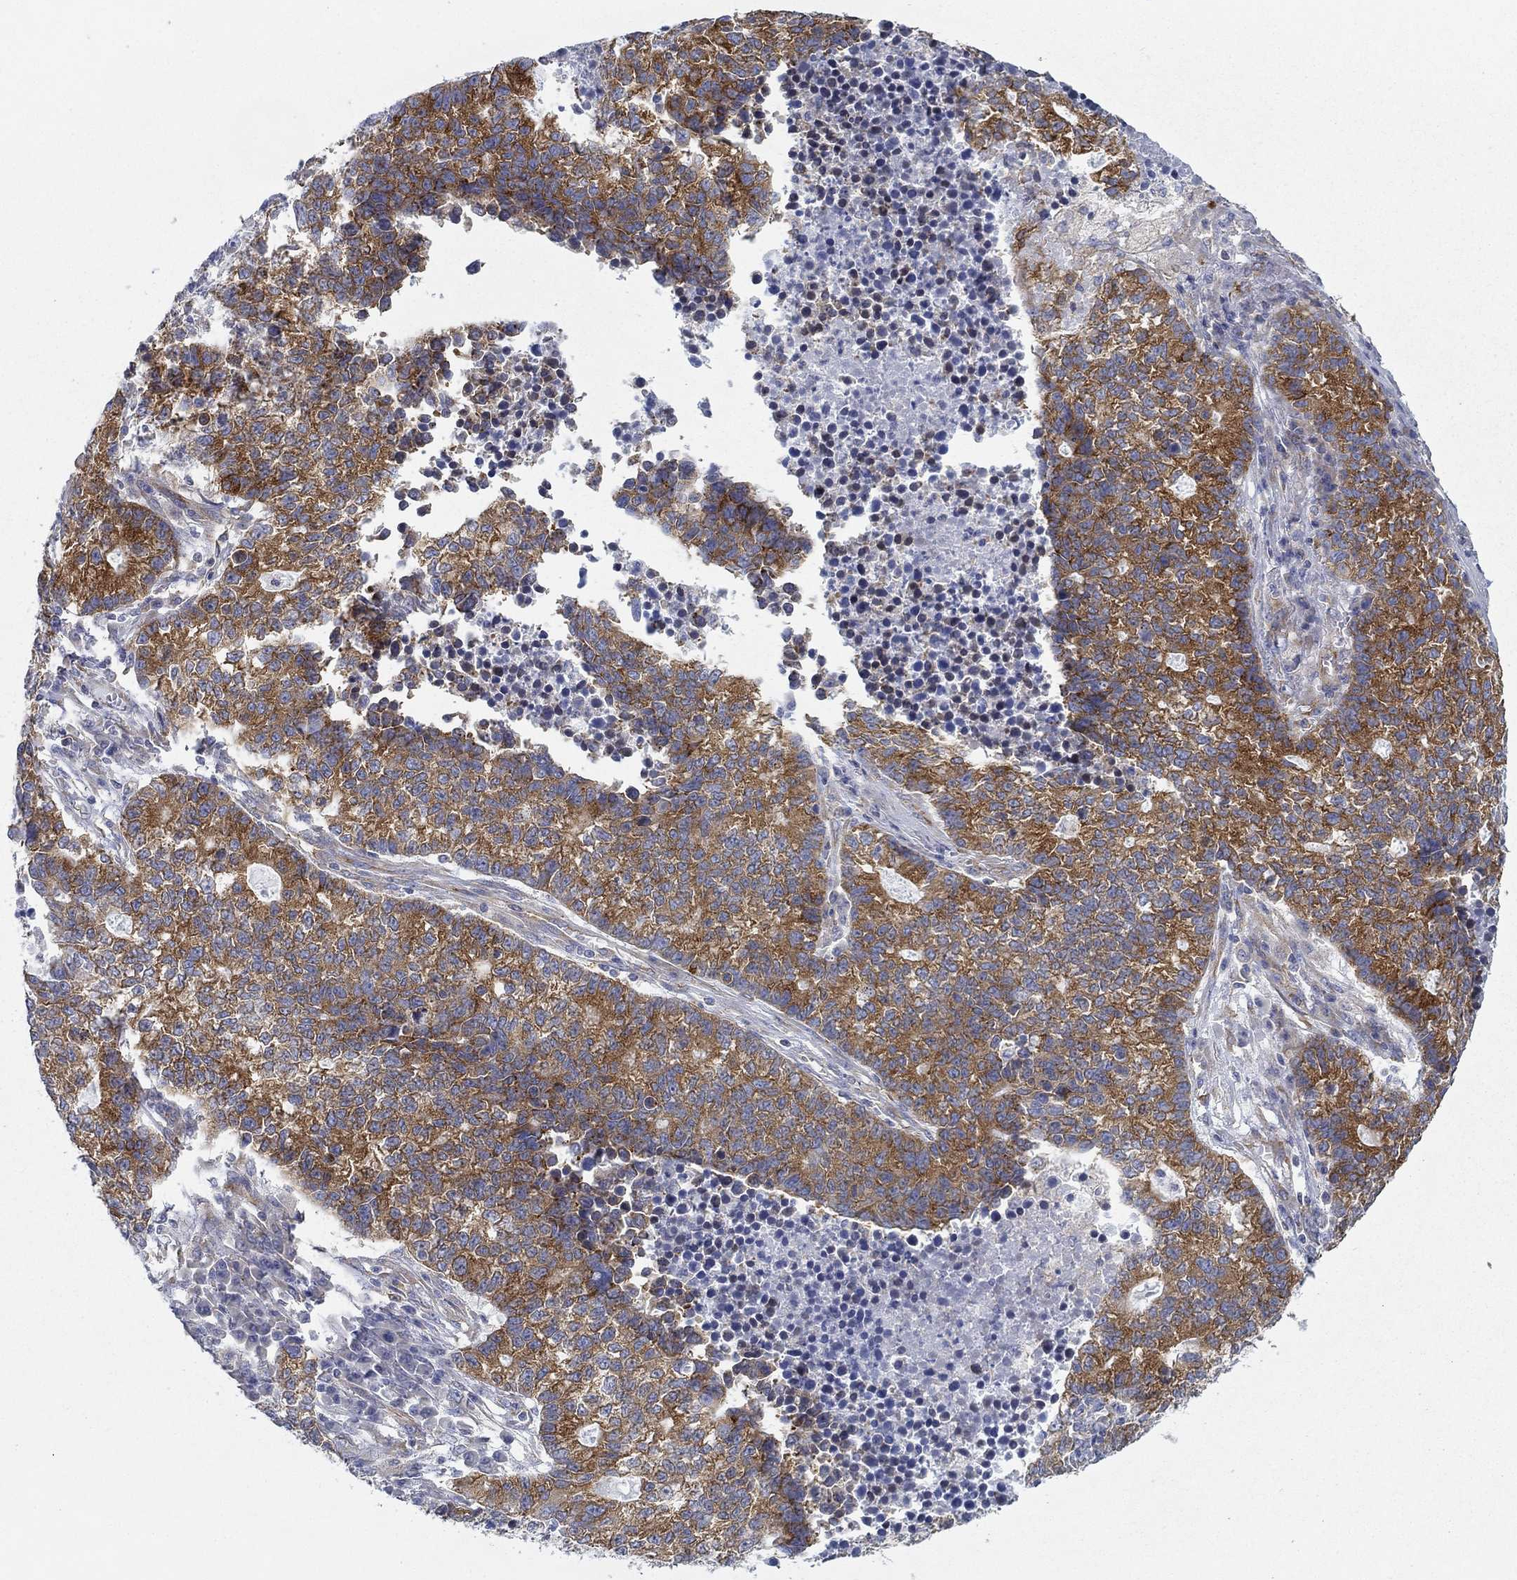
{"staining": {"intensity": "strong", "quantity": "25%-75%", "location": "cytoplasmic/membranous"}, "tissue": "lung cancer", "cell_type": "Tumor cells", "image_type": "cancer", "snomed": [{"axis": "morphology", "description": "Adenocarcinoma, NOS"}, {"axis": "topography", "description": "Lung"}], "caption": "Immunohistochemical staining of lung cancer displays high levels of strong cytoplasmic/membranous positivity in about 25%-75% of tumor cells. Using DAB (brown) and hematoxylin (blue) stains, captured at high magnification using brightfield microscopy.", "gene": "FXR1", "patient": {"sex": "male", "age": 57}}